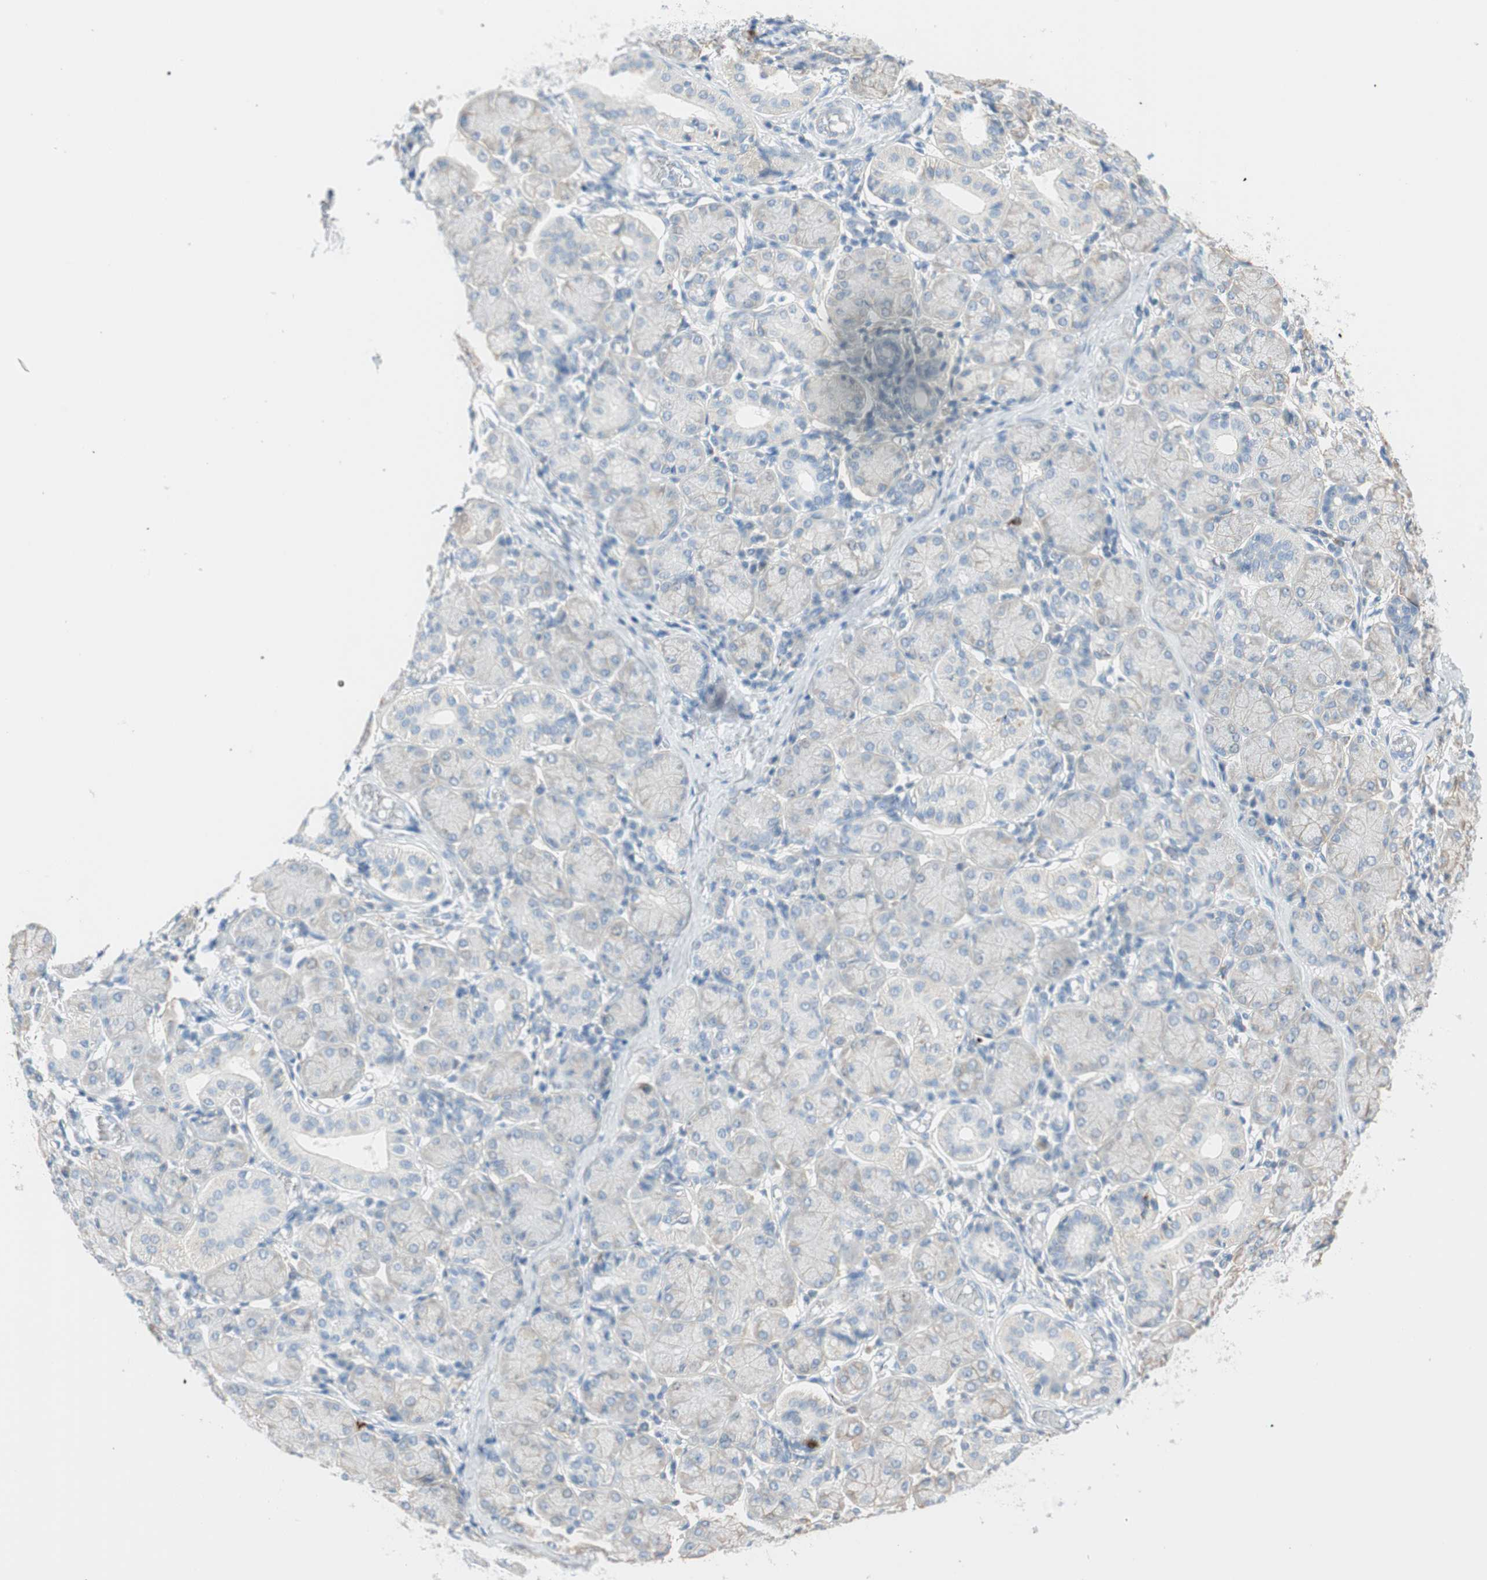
{"staining": {"intensity": "moderate", "quantity": "<25%", "location": "cytoplasmic/membranous"}, "tissue": "salivary gland", "cell_type": "Glandular cells", "image_type": "normal", "snomed": [{"axis": "morphology", "description": "Normal tissue, NOS"}, {"axis": "topography", "description": "Salivary gland"}], "caption": "A brown stain shows moderate cytoplasmic/membranous positivity of a protein in glandular cells of benign human salivary gland.", "gene": "PTTG1", "patient": {"sex": "female", "age": 24}}